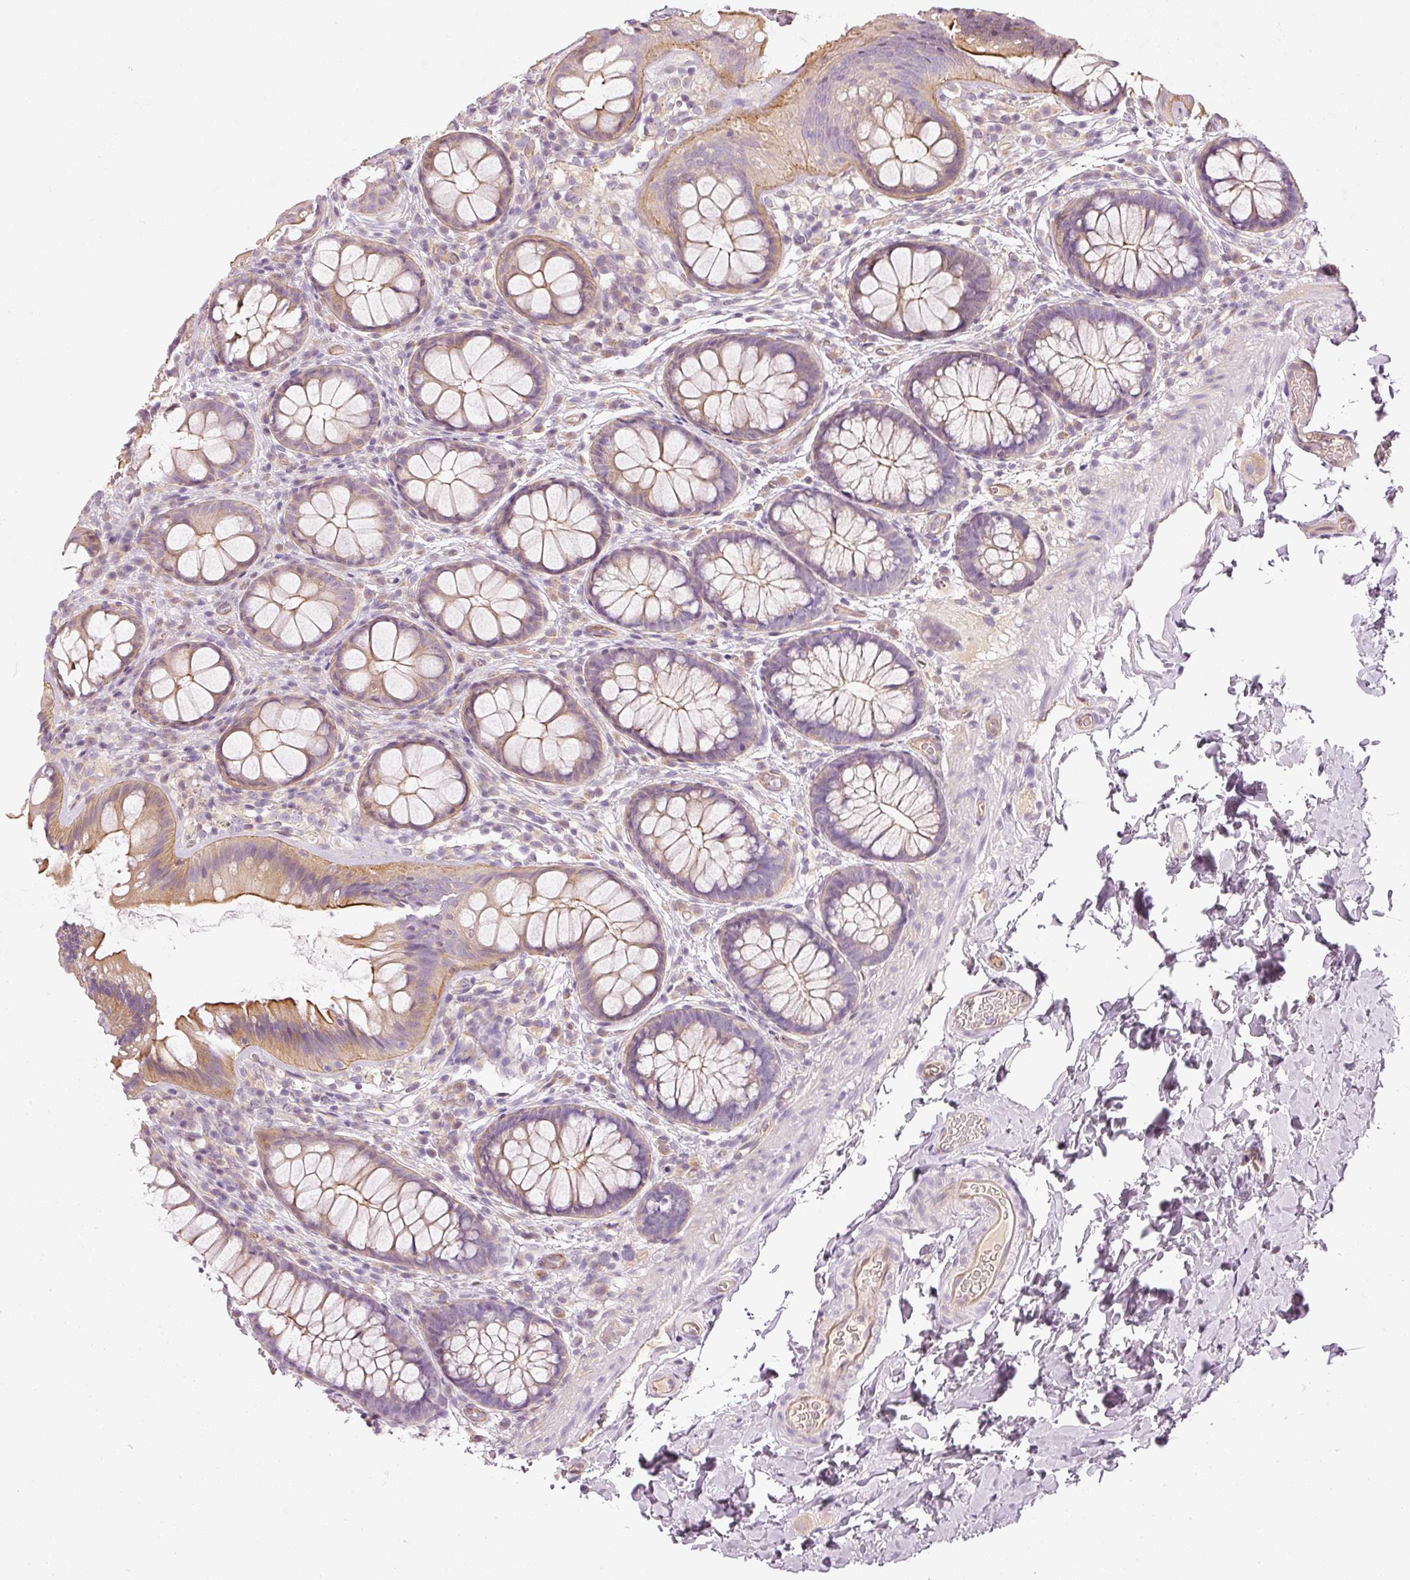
{"staining": {"intensity": "weak", "quantity": "25%-75%", "location": "cytoplasmic/membranous"}, "tissue": "colon", "cell_type": "Endothelial cells", "image_type": "normal", "snomed": [{"axis": "morphology", "description": "Normal tissue, NOS"}, {"axis": "topography", "description": "Colon"}], "caption": "Immunohistochemical staining of unremarkable colon shows 25%-75% levels of weak cytoplasmic/membranous protein expression in about 25%-75% of endothelial cells.", "gene": "OSR2", "patient": {"sex": "male", "age": 46}}